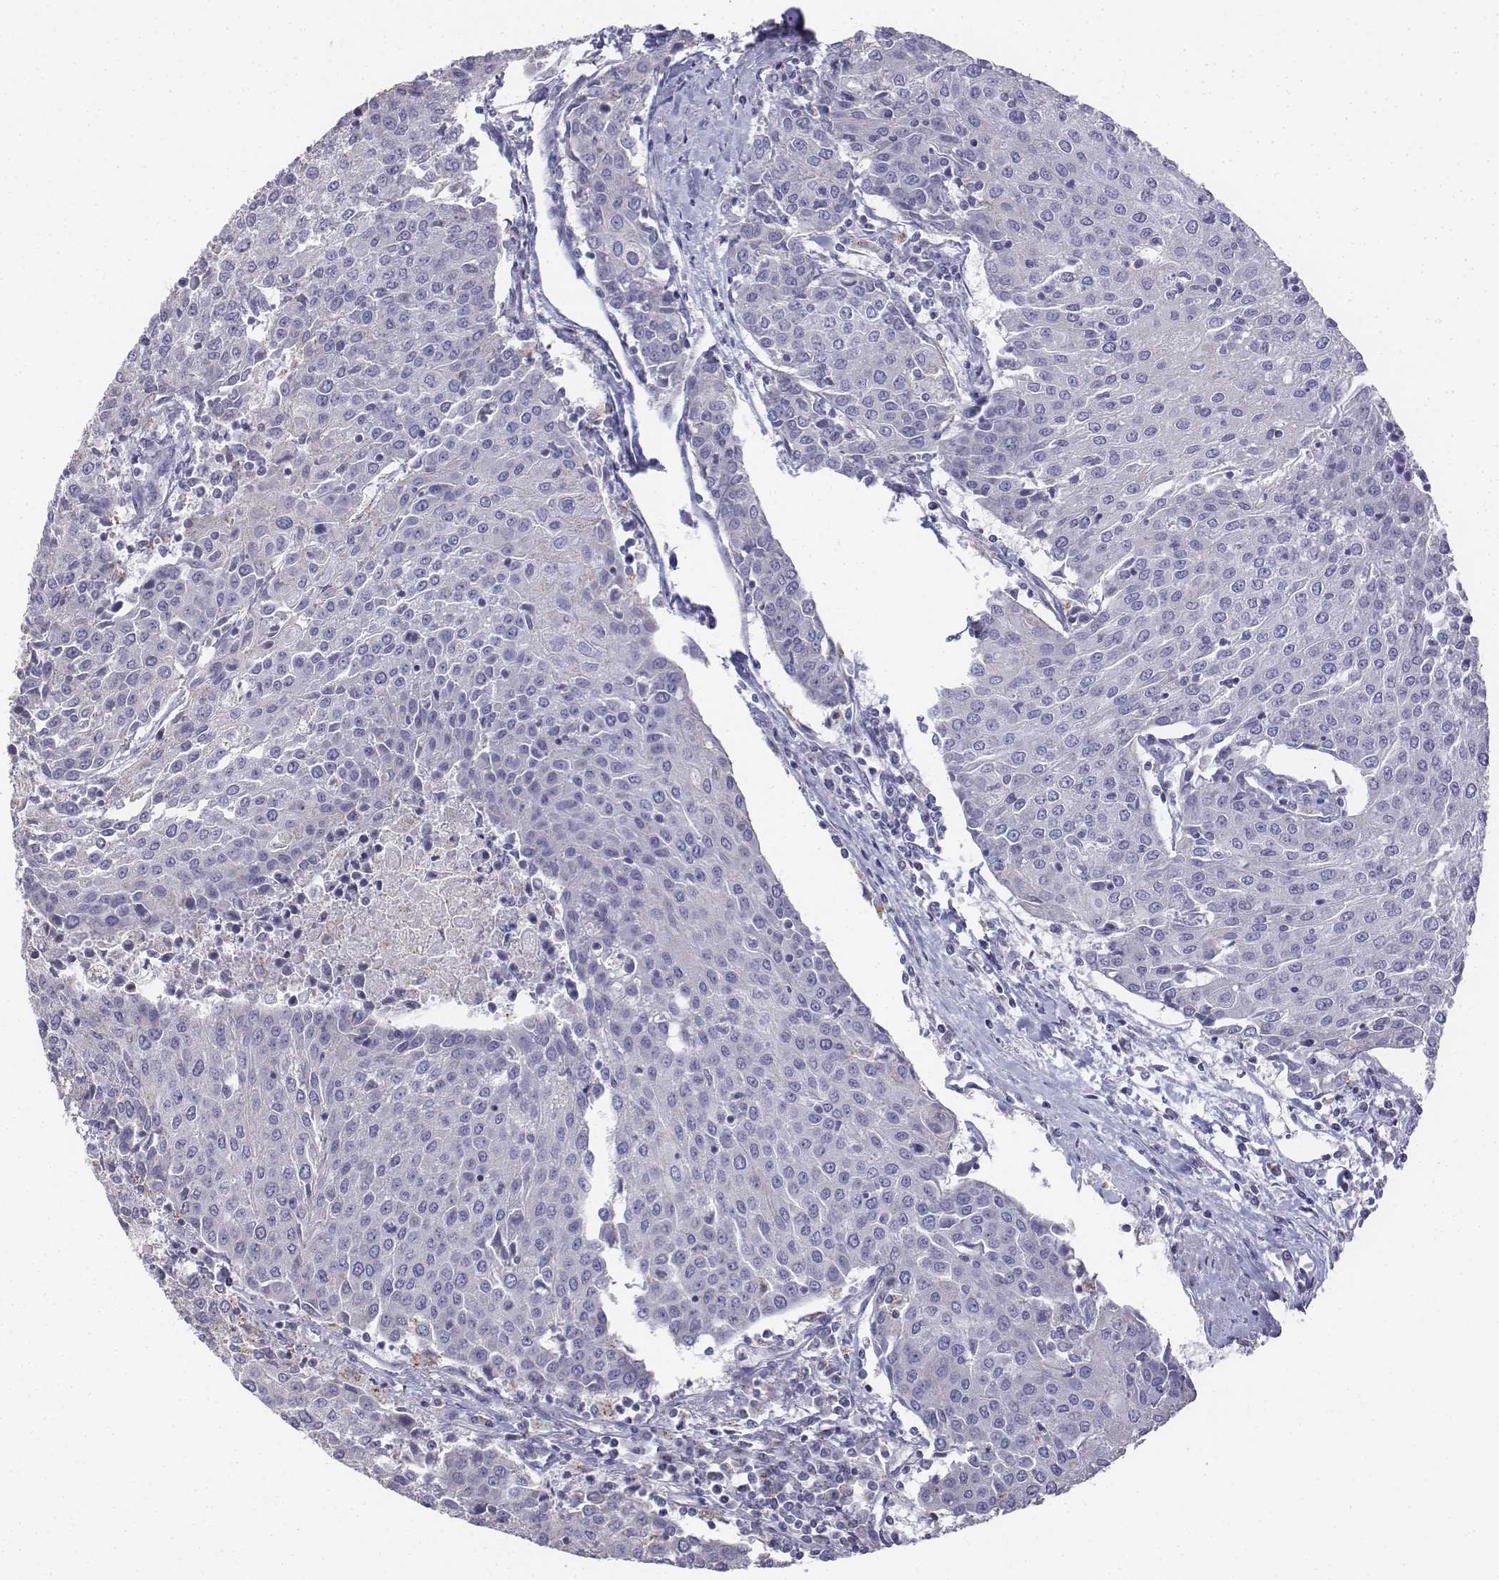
{"staining": {"intensity": "negative", "quantity": "none", "location": "none"}, "tissue": "urothelial cancer", "cell_type": "Tumor cells", "image_type": "cancer", "snomed": [{"axis": "morphology", "description": "Urothelial carcinoma, High grade"}, {"axis": "topography", "description": "Urinary bladder"}], "caption": "This is an immunohistochemistry image of urothelial cancer. There is no expression in tumor cells.", "gene": "LGSN", "patient": {"sex": "female", "age": 85}}